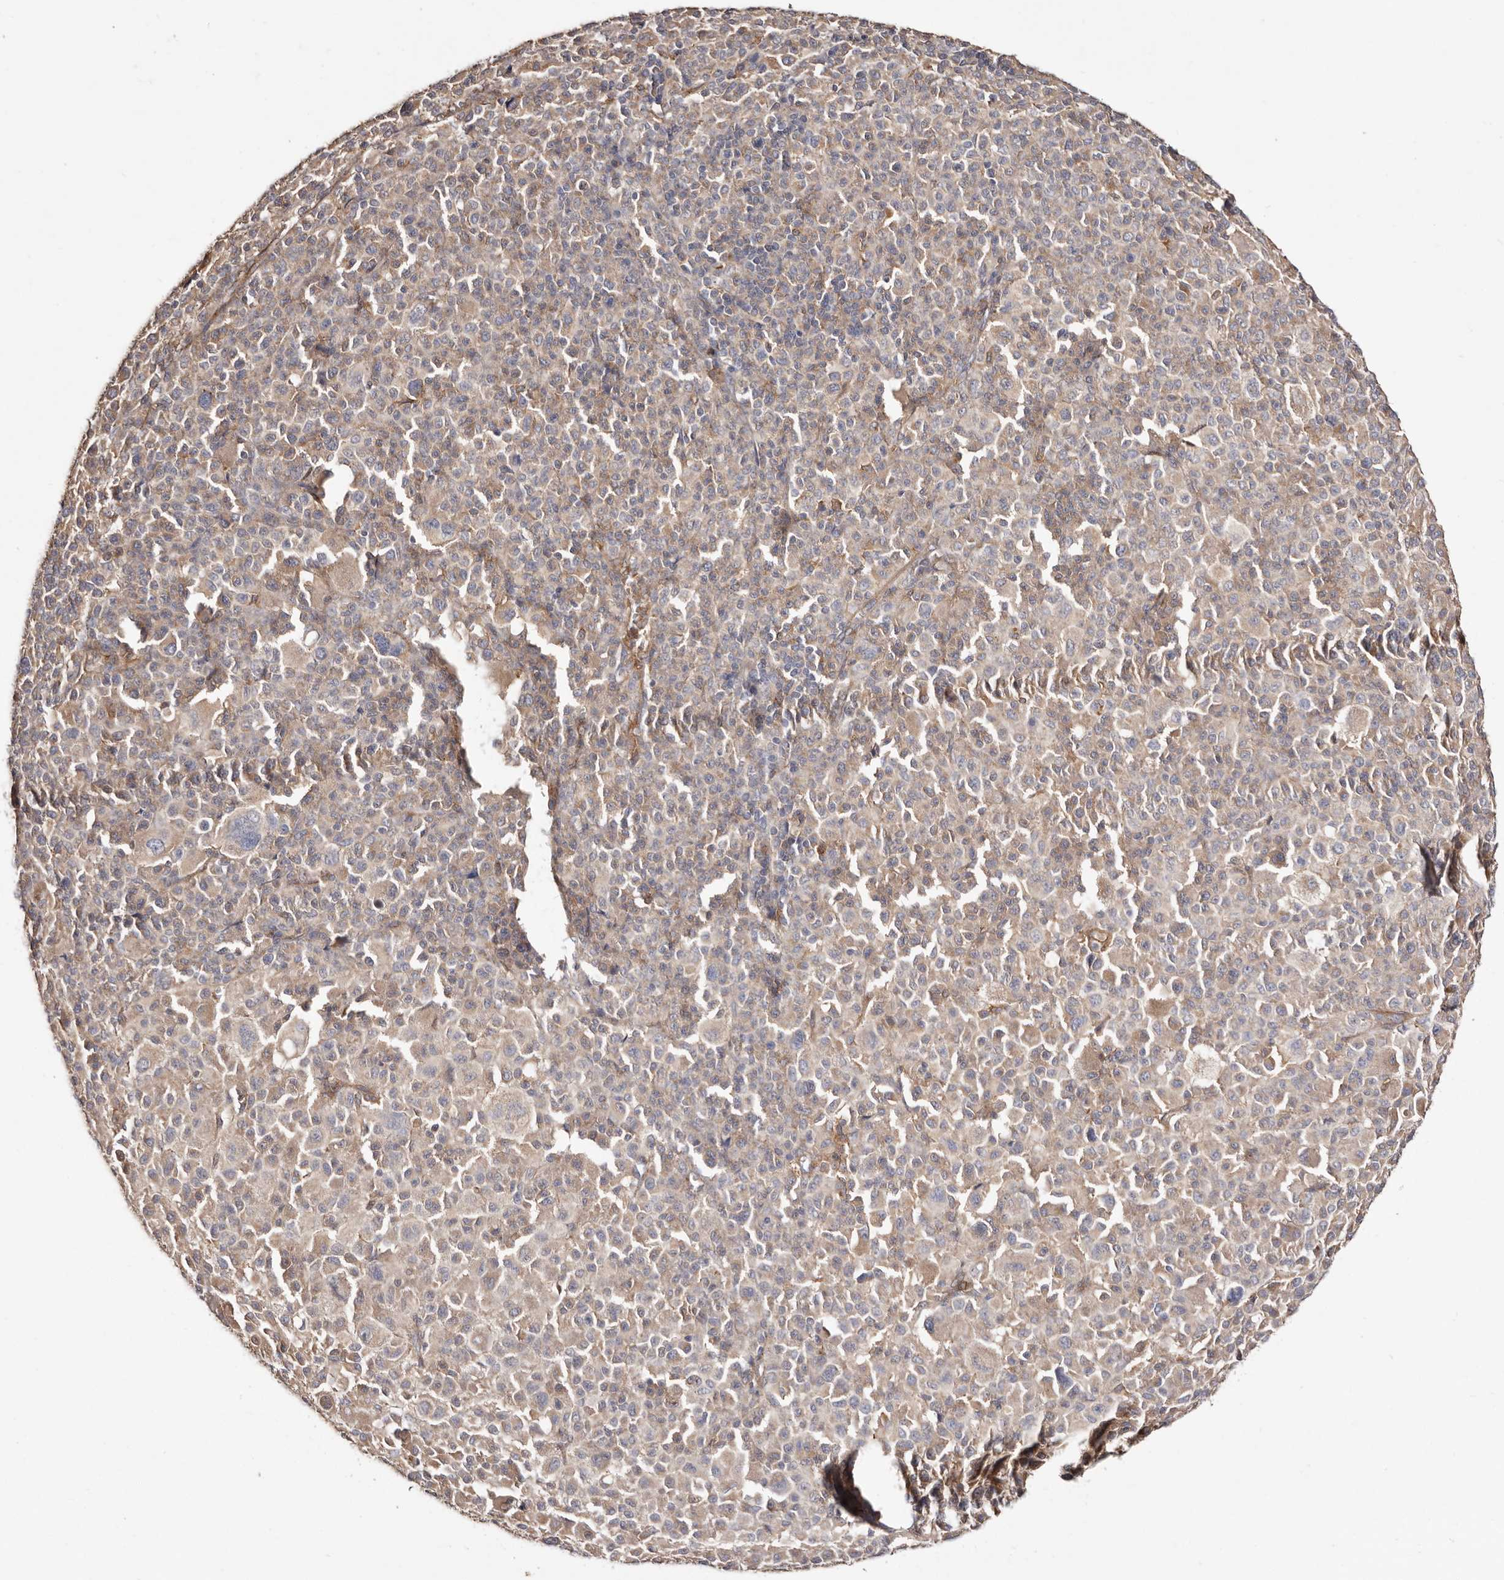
{"staining": {"intensity": "weak", "quantity": "<25%", "location": "cytoplasmic/membranous"}, "tissue": "melanoma", "cell_type": "Tumor cells", "image_type": "cancer", "snomed": [{"axis": "morphology", "description": "Malignant melanoma, Metastatic site"}, {"axis": "topography", "description": "Skin"}], "caption": "Micrograph shows no significant protein expression in tumor cells of melanoma.", "gene": "LRRC25", "patient": {"sex": "female", "age": 74}}